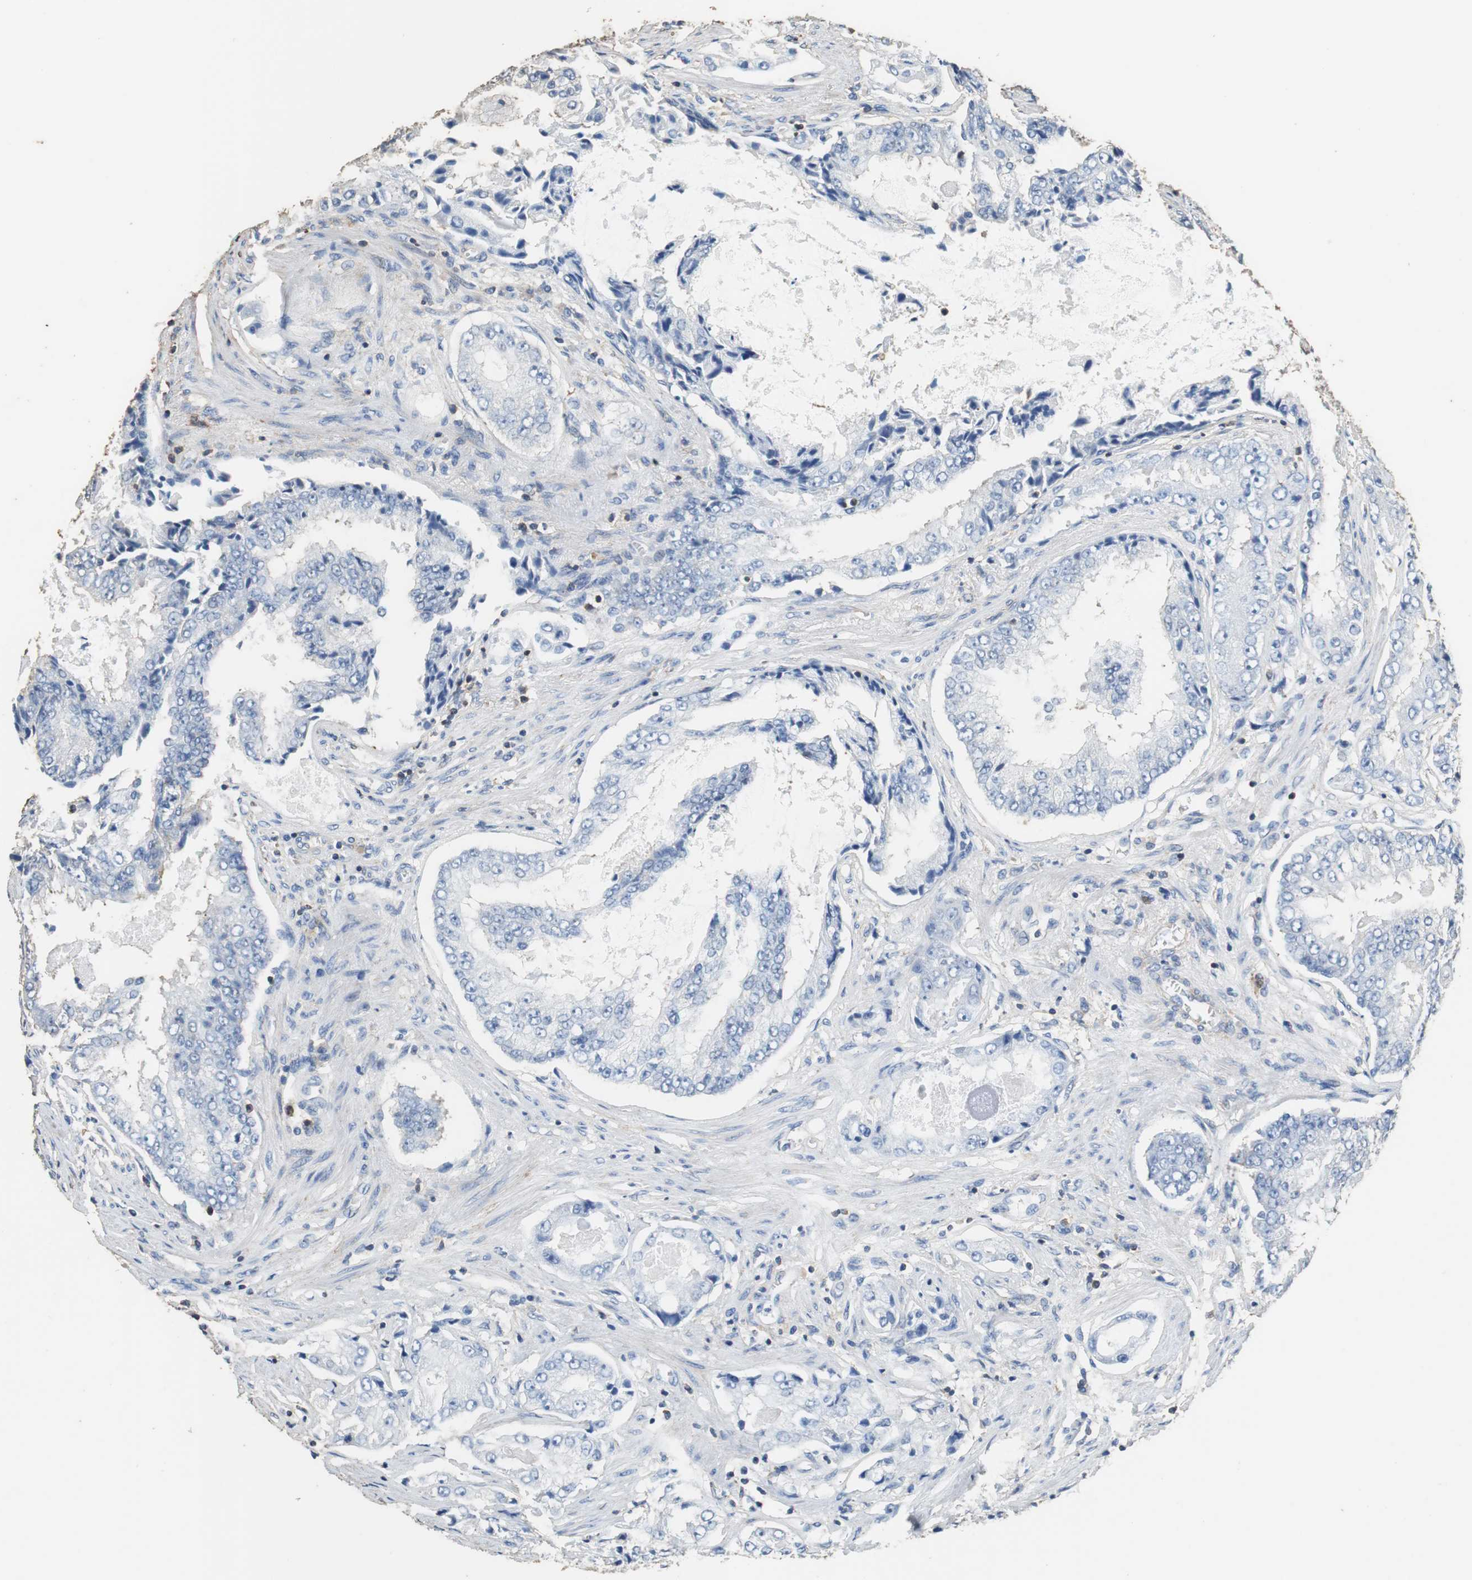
{"staining": {"intensity": "negative", "quantity": "none", "location": "none"}, "tissue": "prostate cancer", "cell_type": "Tumor cells", "image_type": "cancer", "snomed": [{"axis": "morphology", "description": "Adenocarcinoma, High grade"}, {"axis": "topography", "description": "Prostate"}], "caption": "A high-resolution micrograph shows IHC staining of prostate high-grade adenocarcinoma, which displays no significant positivity in tumor cells.", "gene": "PRKRA", "patient": {"sex": "male", "age": 73}}